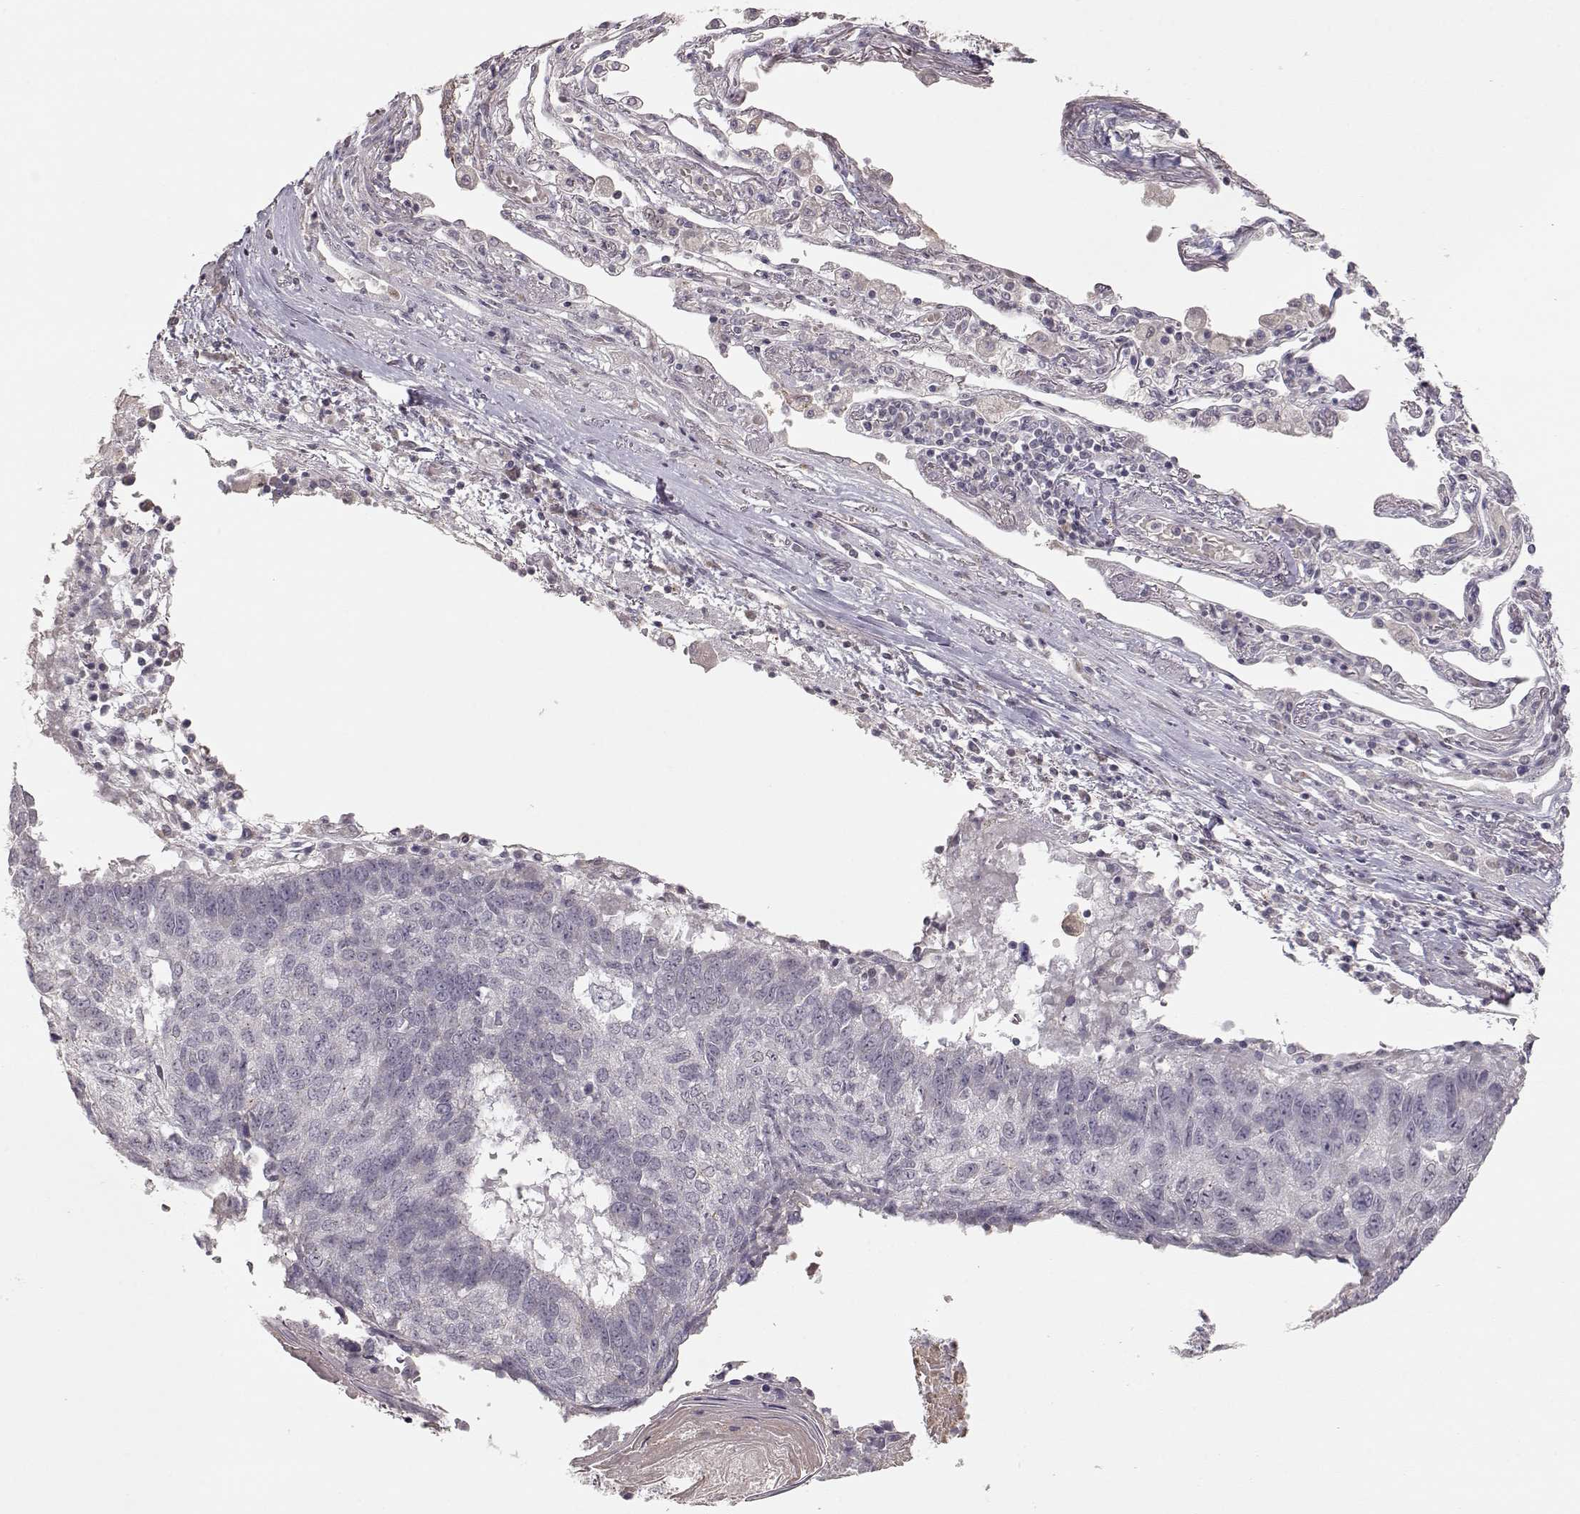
{"staining": {"intensity": "negative", "quantity": "none", "location": "none"}, "tissue": "lung cancer", "cell_type": "Tumor cells", "image_type": "cancer", "snomed": [{"axis": "morphology", "description": "Squamous cell carcinoma, NOS"}, {"axis": "topography", "description": "Lung"}], "caption": "Tumor cells are negative for protein expression in human lung squamous cell carcinoma.", "gene": "PNMT", "patient": {"sex": "male", "age": 73}}